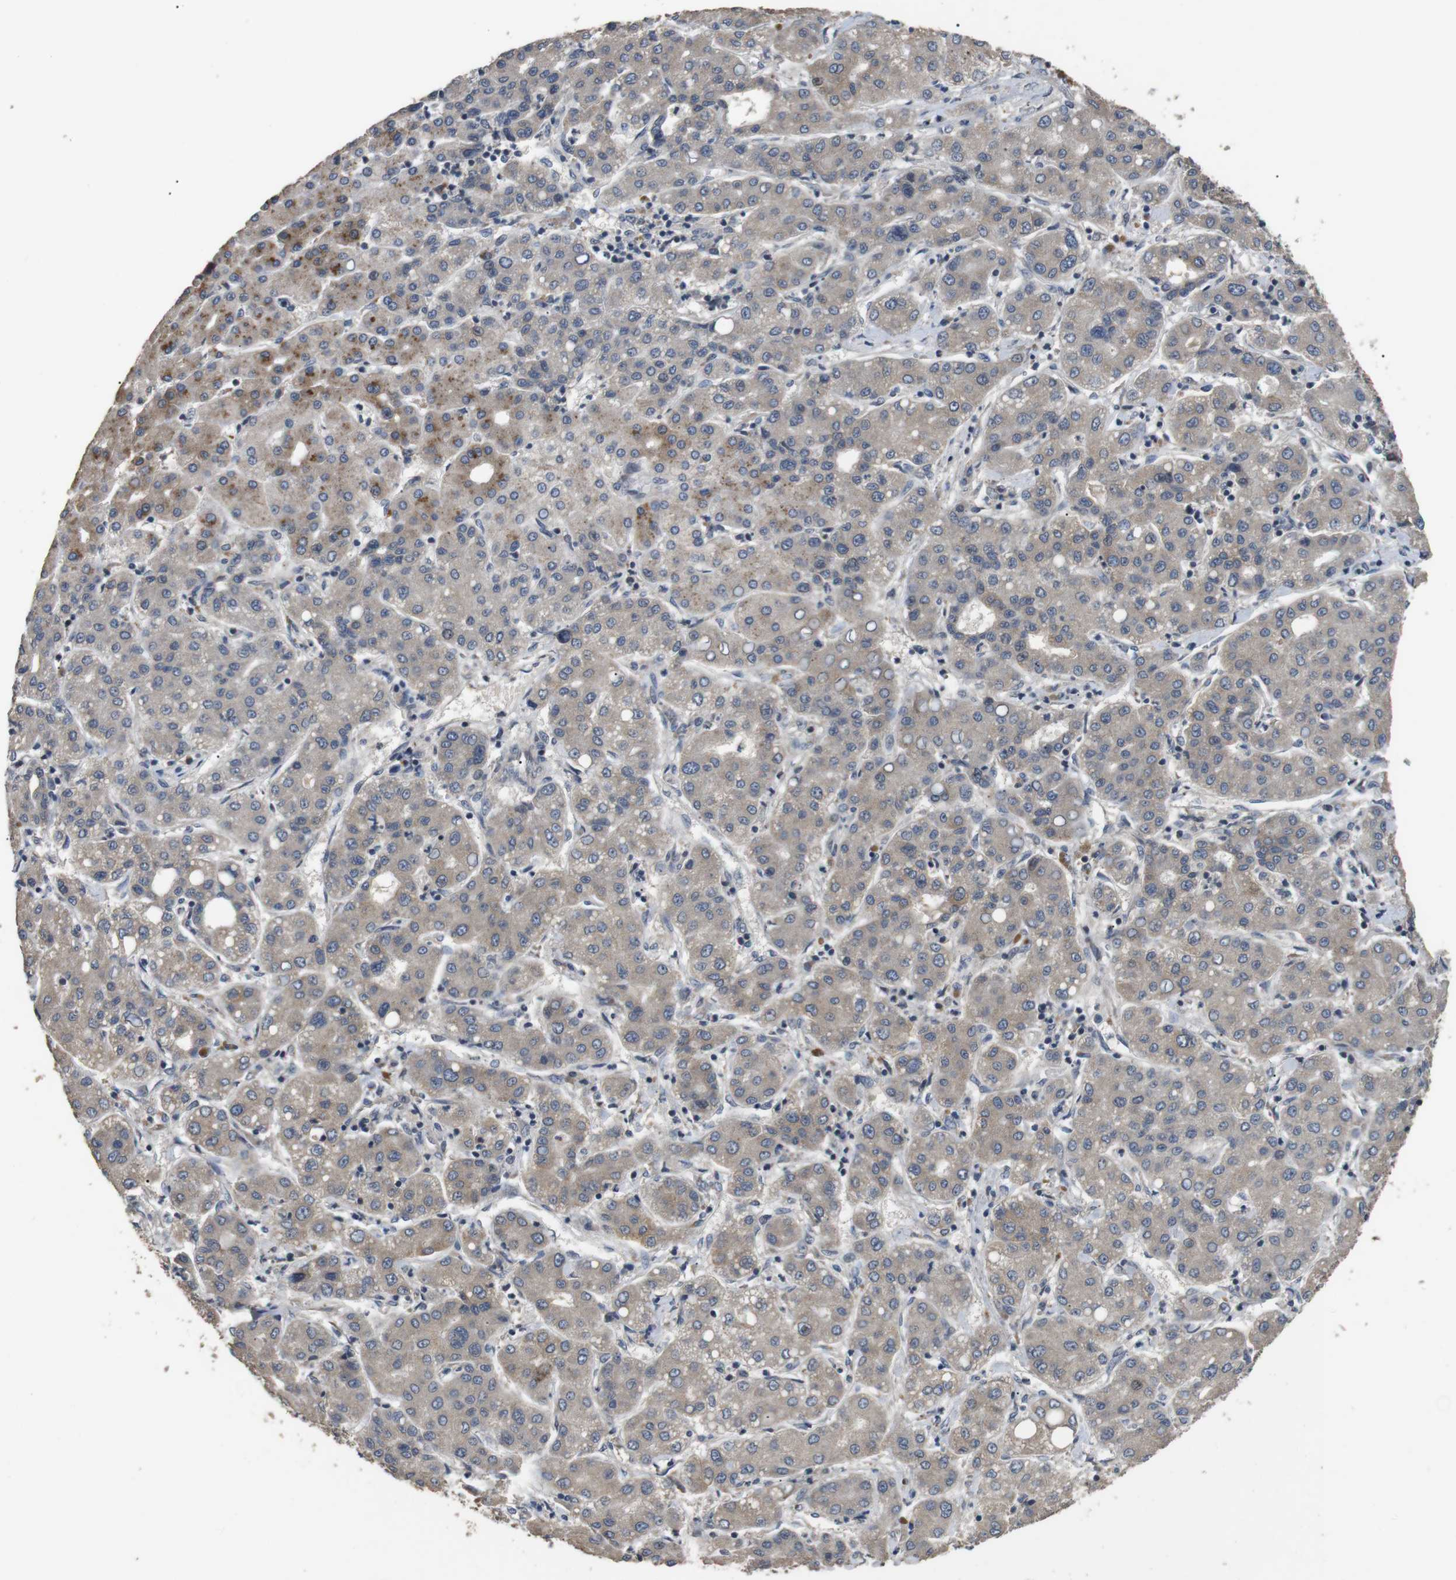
{"staining": {"intensity": "negative", "quantity": "none", "location": "none"}, "tissue": "liver cancer", "cell_type": "Tumor cells", "image_type": "cancer", "snomed": [{"axis": "morphology", "description": "Carcinoma, Hepatocellular, NOS"}, {"axis": "topography", "description": "Liver"}], "caption": "Hepatocellular carcinoma (liver) was stained to show a protein in brown. There is no significant positivity in tumor cells. Brightfield microscopy of IHC stained with DAB (brown) and hematoxylin (blue), captured at high magnification.", "gene": "ADGRL3", "patient": {"sex": "male", "age": 65}}